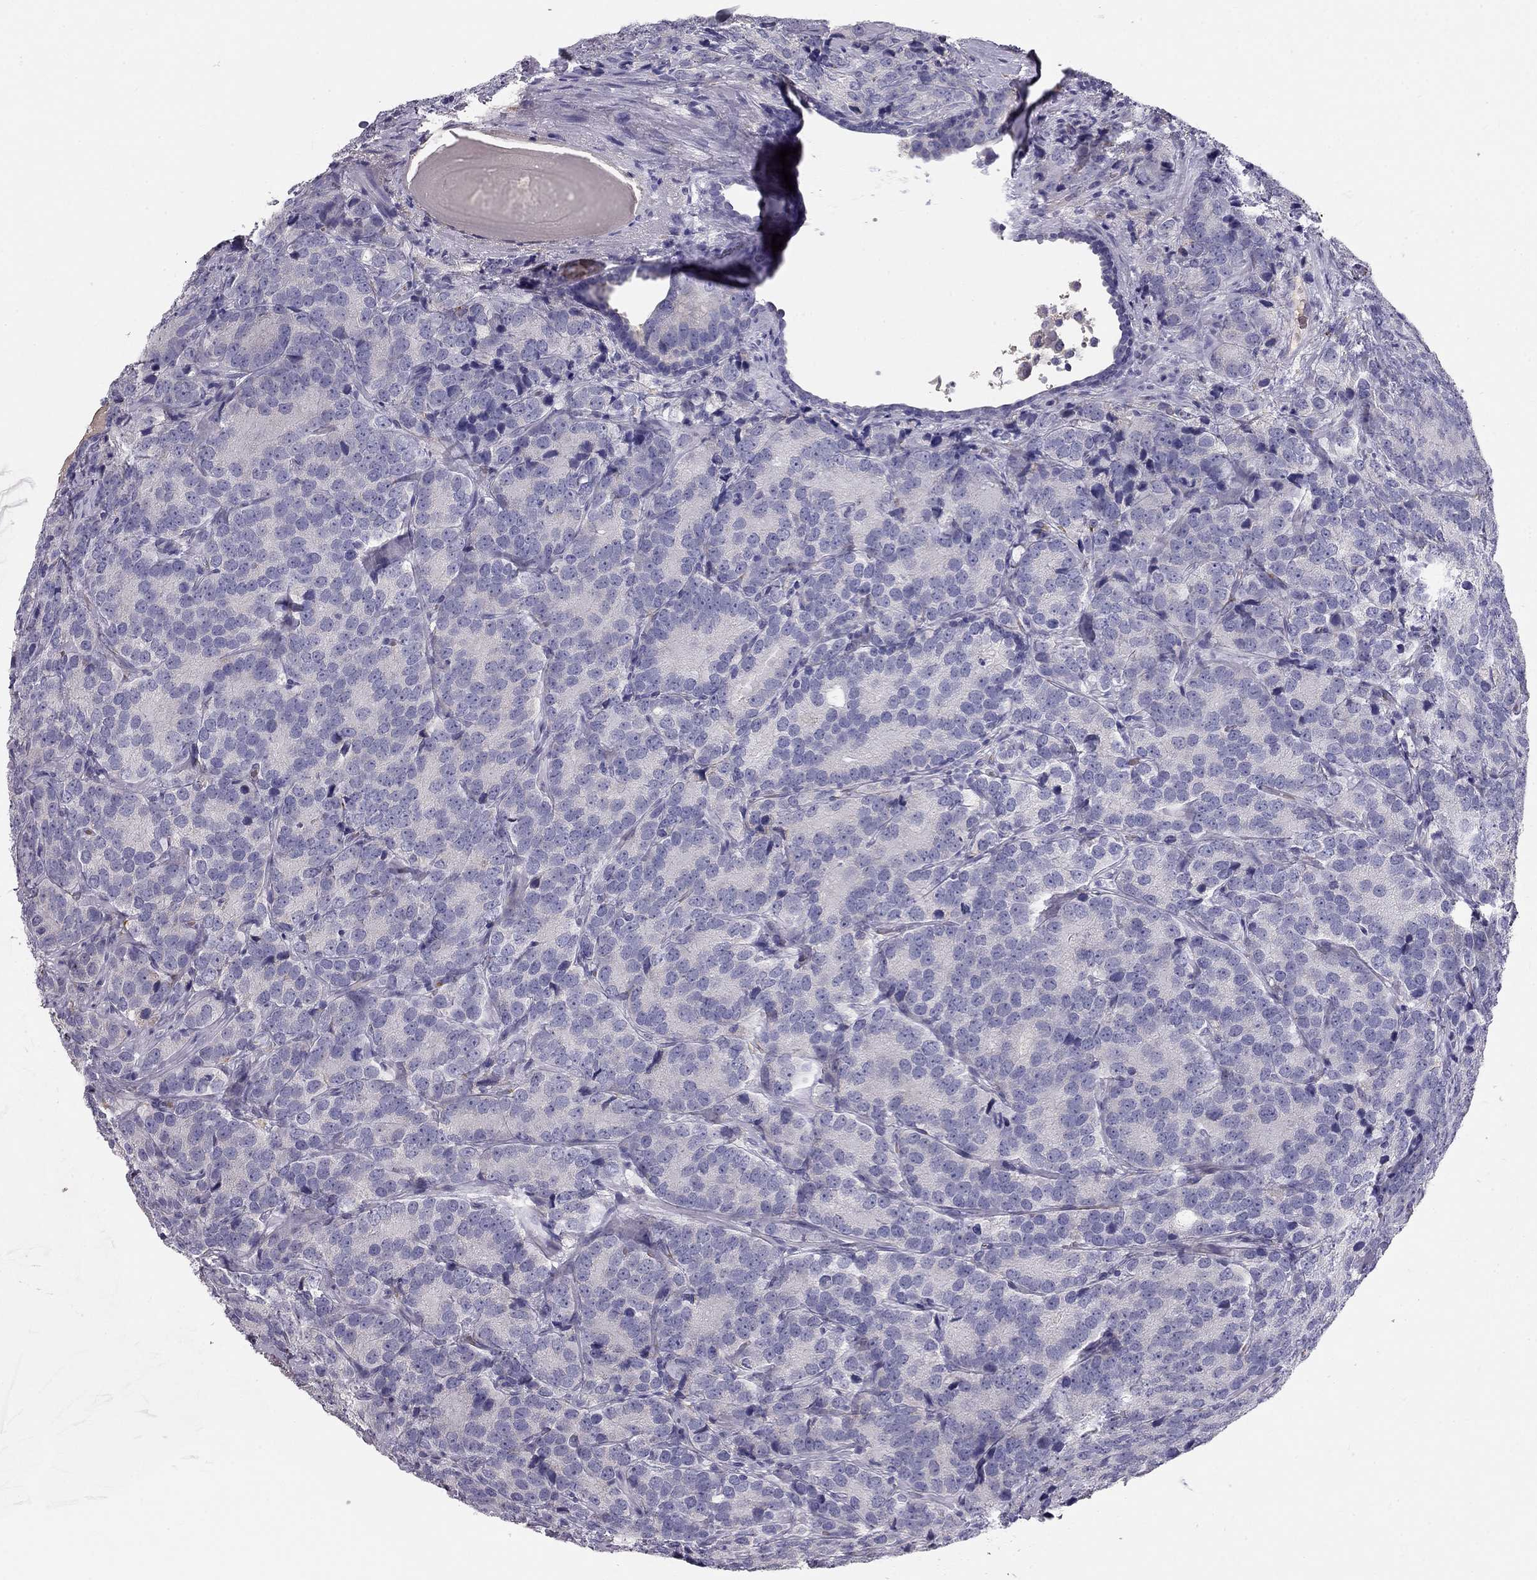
{"staining": {"intensity": "negative", "quantity": "none", "location": "none"}, "tissue": "prostate cancer", "cell_type": "Tumor cells", "image_type": "cancer", "snomed": [{"axis": "morphology", "description": "Adenocarcinoma, NOS"}, {"axis": "topography", "description": "Prostate"}], "caption": "IHC of human prostate adenocarcinoma reveals no staining in tumor cells.", "gene": "RHD", "patient": {"sex": "male", "age": 71}}